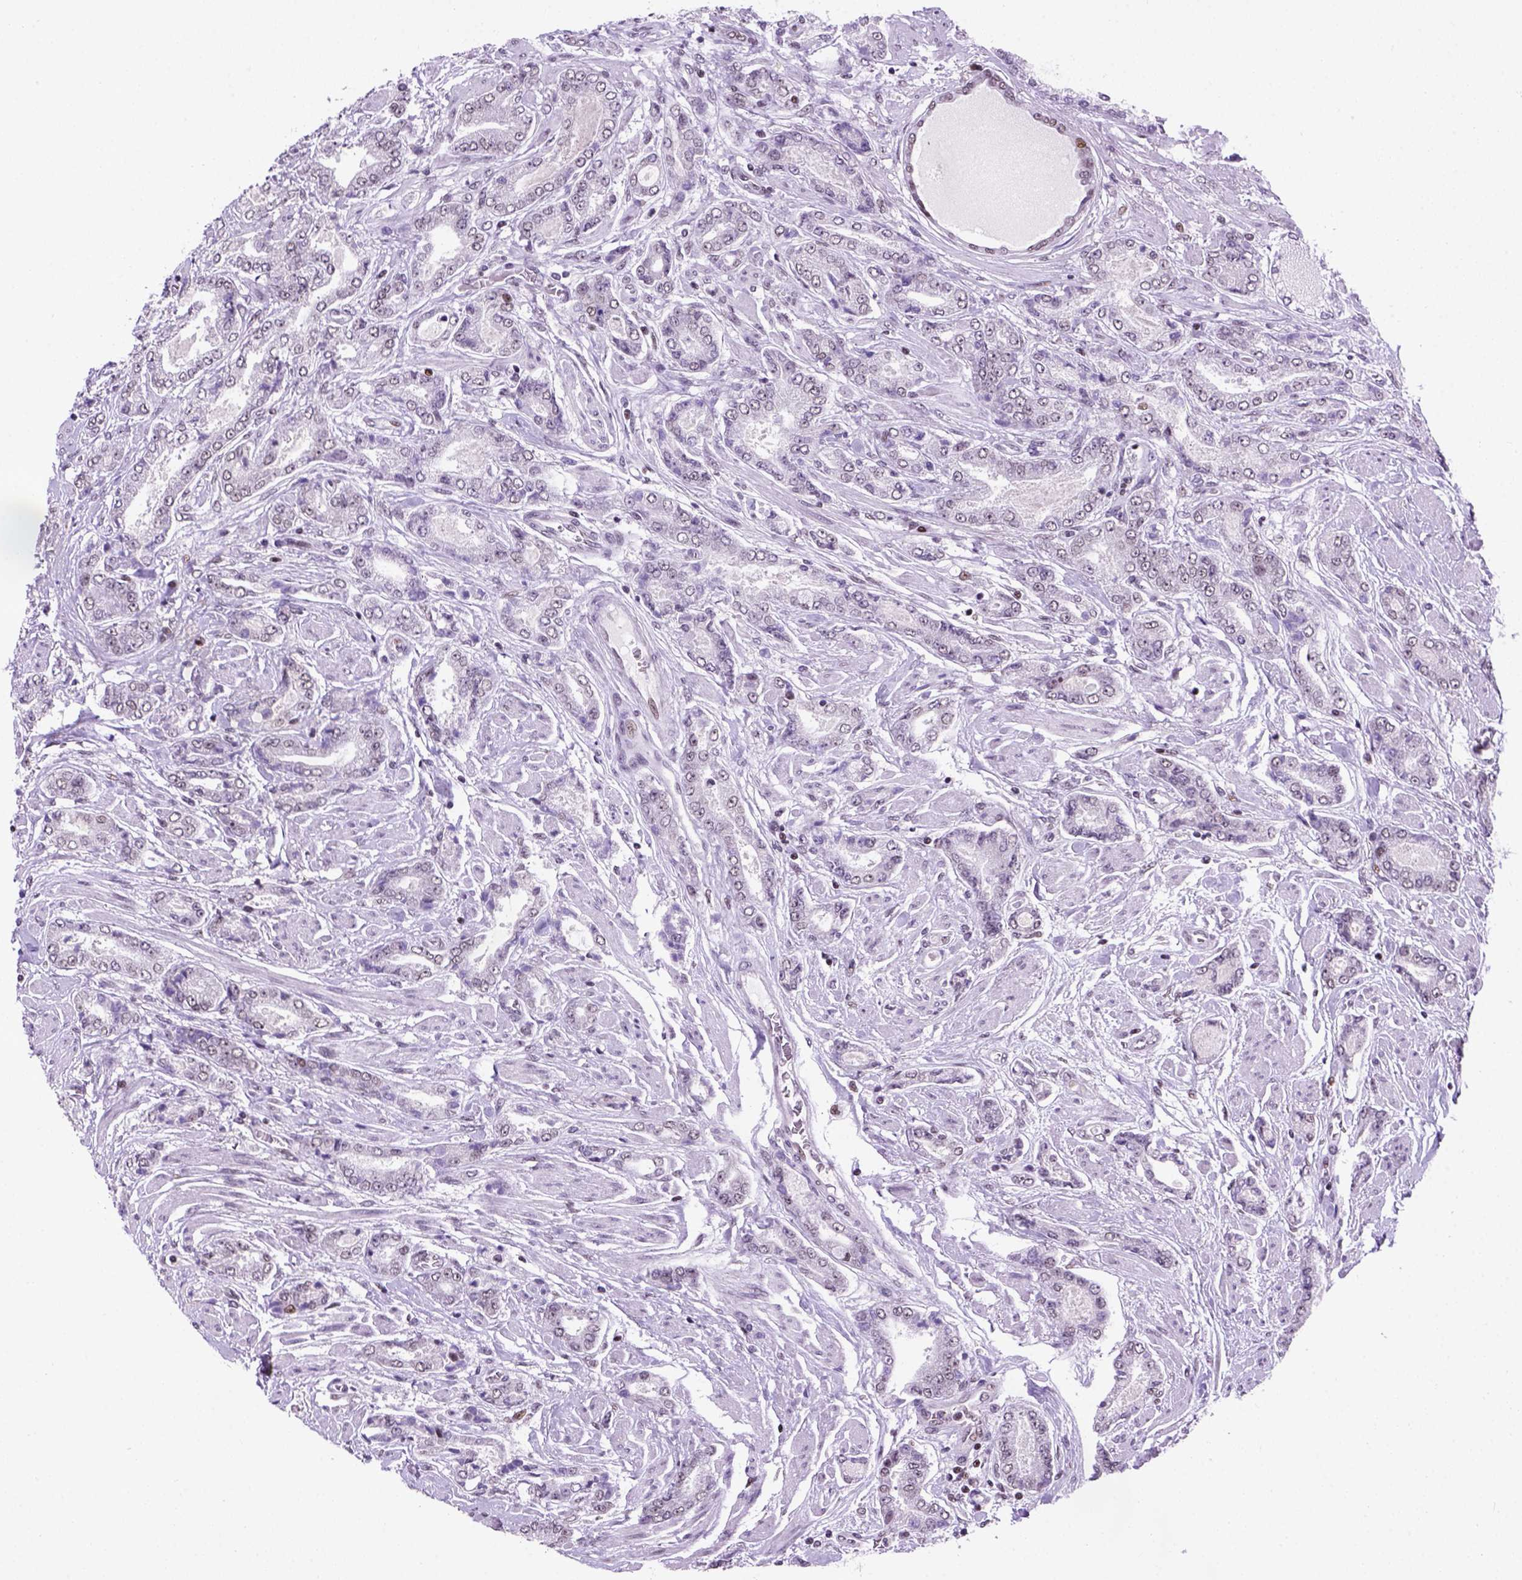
{"staining": {"intensity": "weak", "quantity": "<25%", "location": "nuclear"}, "tissue": "prostate cancer", "cell_type": "Tumor cells", "image_type": "cancer", "snomed": [{"axis": "morphology", "description": "Adenocarcinoma, NOS"}, {"axis": "topography", "description": "Prostate"}], "caption": "DAB (3,3'-diaminobenzidine) immunohistochemical staining of prostate cancer (adenocarcinoma) shows no significant expression in tumor cells.", "gene": "TBPL1", "patient": {"sex": "male", "age": 64}}